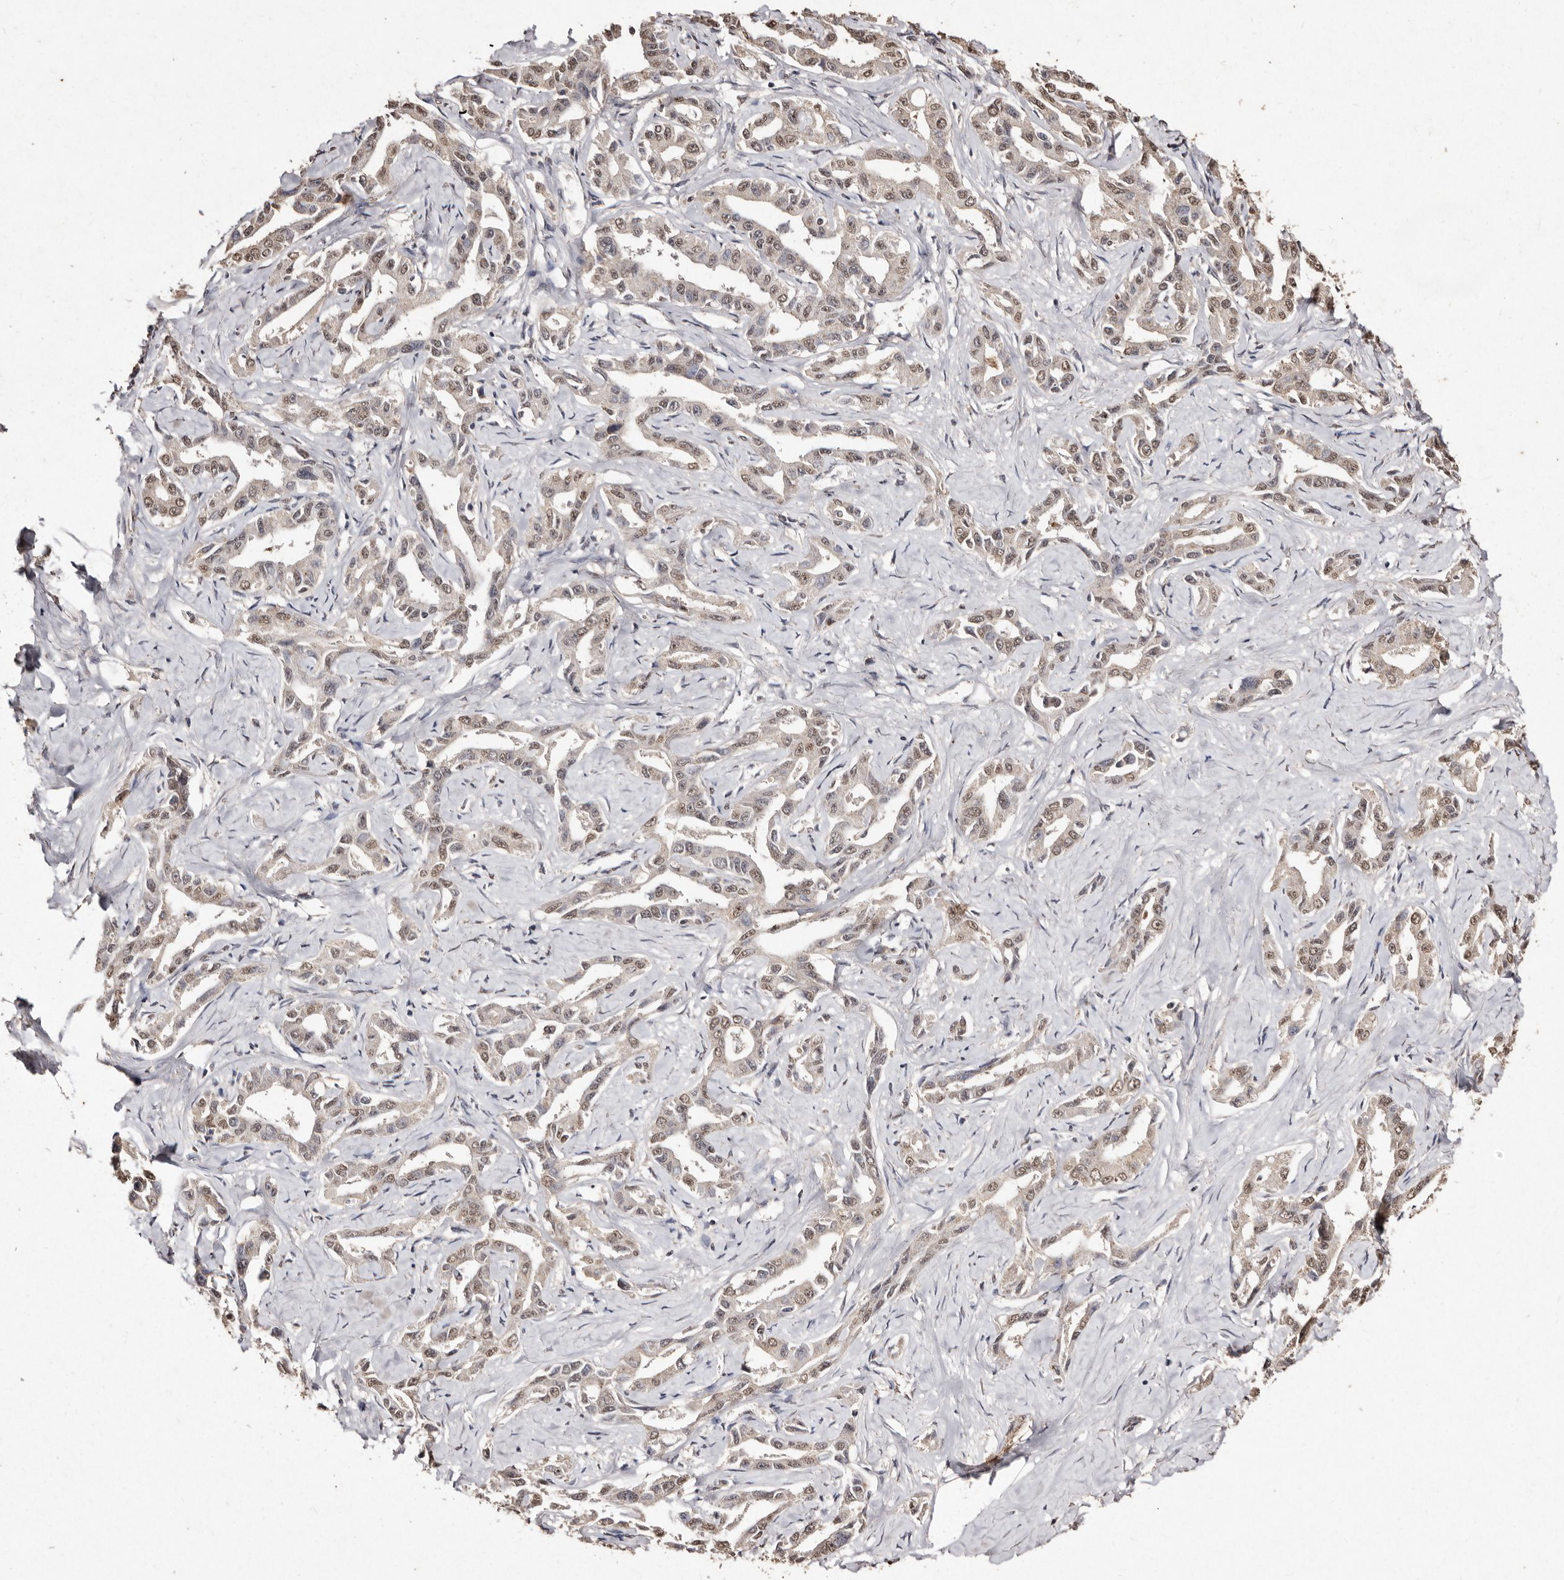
{"staining": {"intensity": "weak", "quantity": ">75%", "location": "nuclear"}, "tissue": "liver cancer", "cell_type": "Tumor cells", "image_type": "cancer", "snomed": [{"axis": "morphology", "description": "Cholangiocarcinoma"}, {"axis": "topography", "description": "Liver"}], "caption": "Weak nuclear positivity for a protein is identified in about >75% of tumor cells of liver cancer using immunohistochemistry (IHC).", "gene": "ERBB4", "patient": {"sex": "male", "age": 59}}